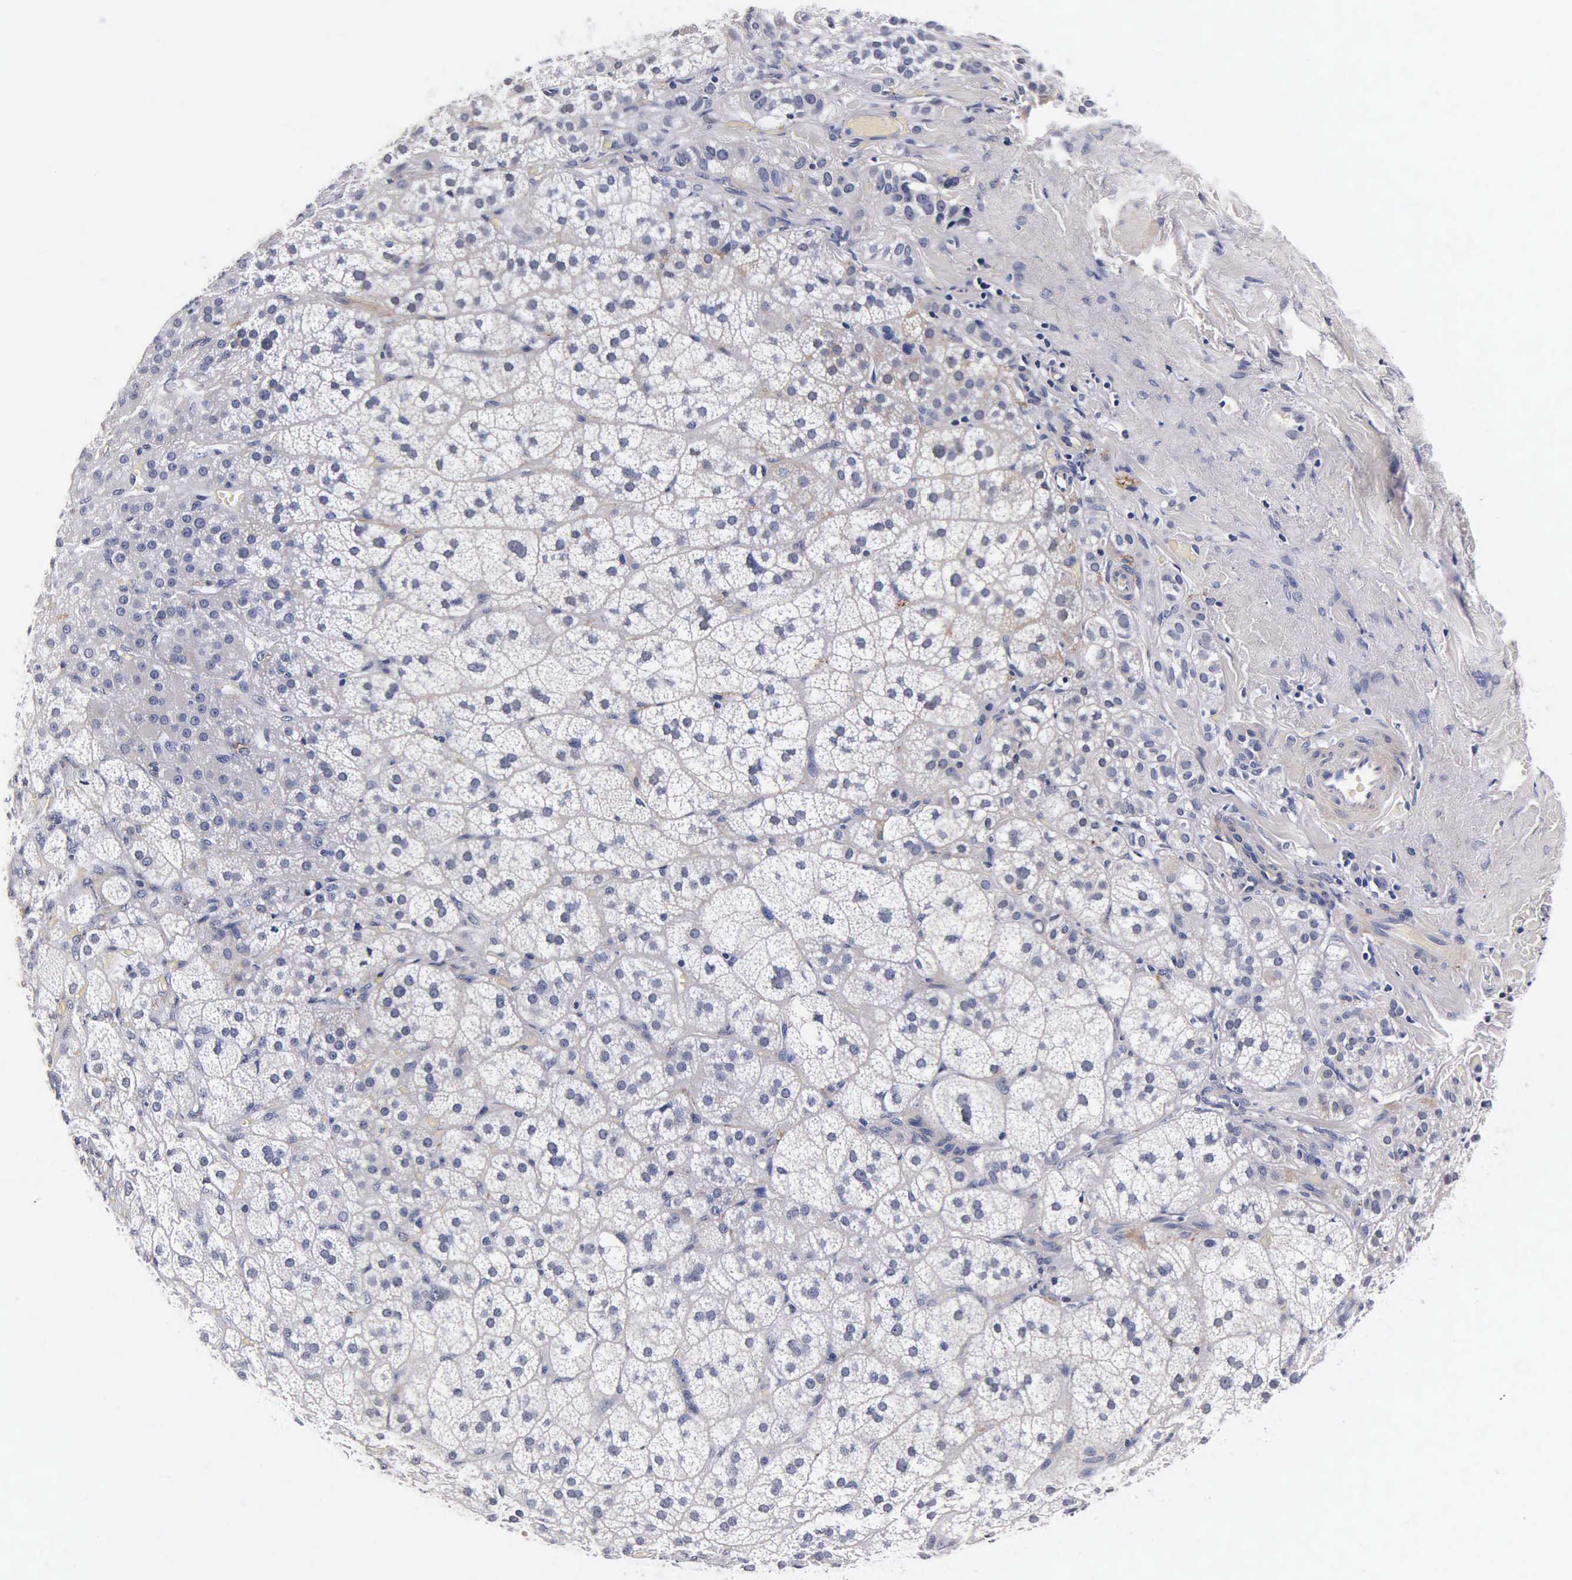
{"staining": {"intensity": "negative", "quantity": "none", "location": "none"}, "tissue": "adrenal gland", "cell_type": "Glandular cells", "image_type": "normal", "snomed": [{"axis": "morphology", "description": "Normal tissue, NOS"}, {"axis": "topography", "description": "Adrenal gland"}], "caption": "Adrenal gland stained for a protein using immunohistochemistry (IHC) demonstrates no expression glandular cells.", "gene": "ENO2", "patient": {"sex": "female", "age": 60}}